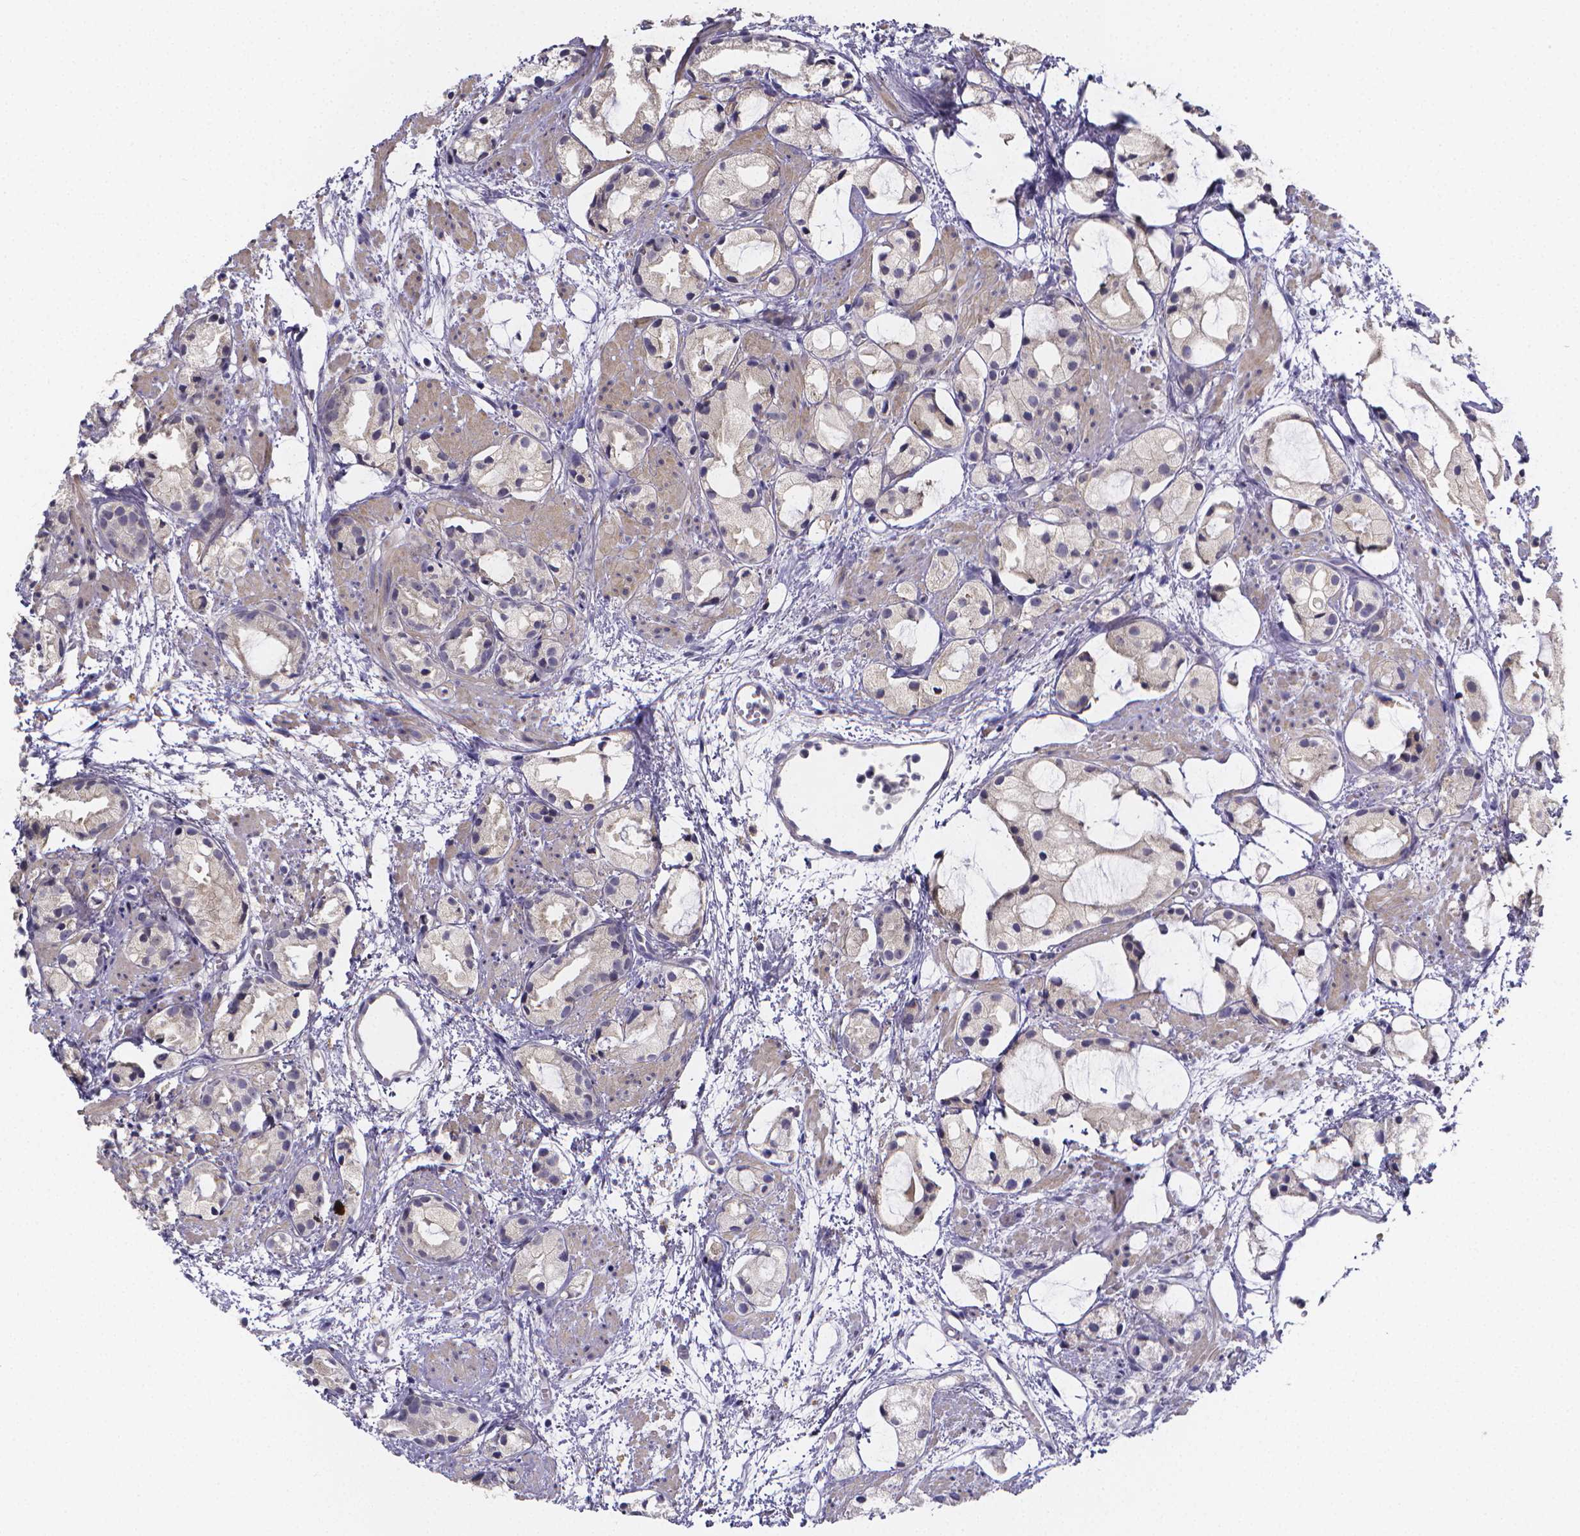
{"staining": {"intensity": "negative", "quantity": "none", "location": "none"}, "tissue": "prostate cancer", "cell_type": "Tumor cells", "image_type": "cancer", "snomed": [{"axis": "morphology", "description": "Adenocarcinoma, High grade"}, {"axis": "topography", "description": "Prostate"}], "caption": "DAB (3,3'-diaminobenzidine) immunohistochemical staining of human prostate cancer (high-grade adenocarcinoma) reveals no significant positivity in tumor cells.", "gene": "PAH", "patient": {"sex": "male", "age": 85}}